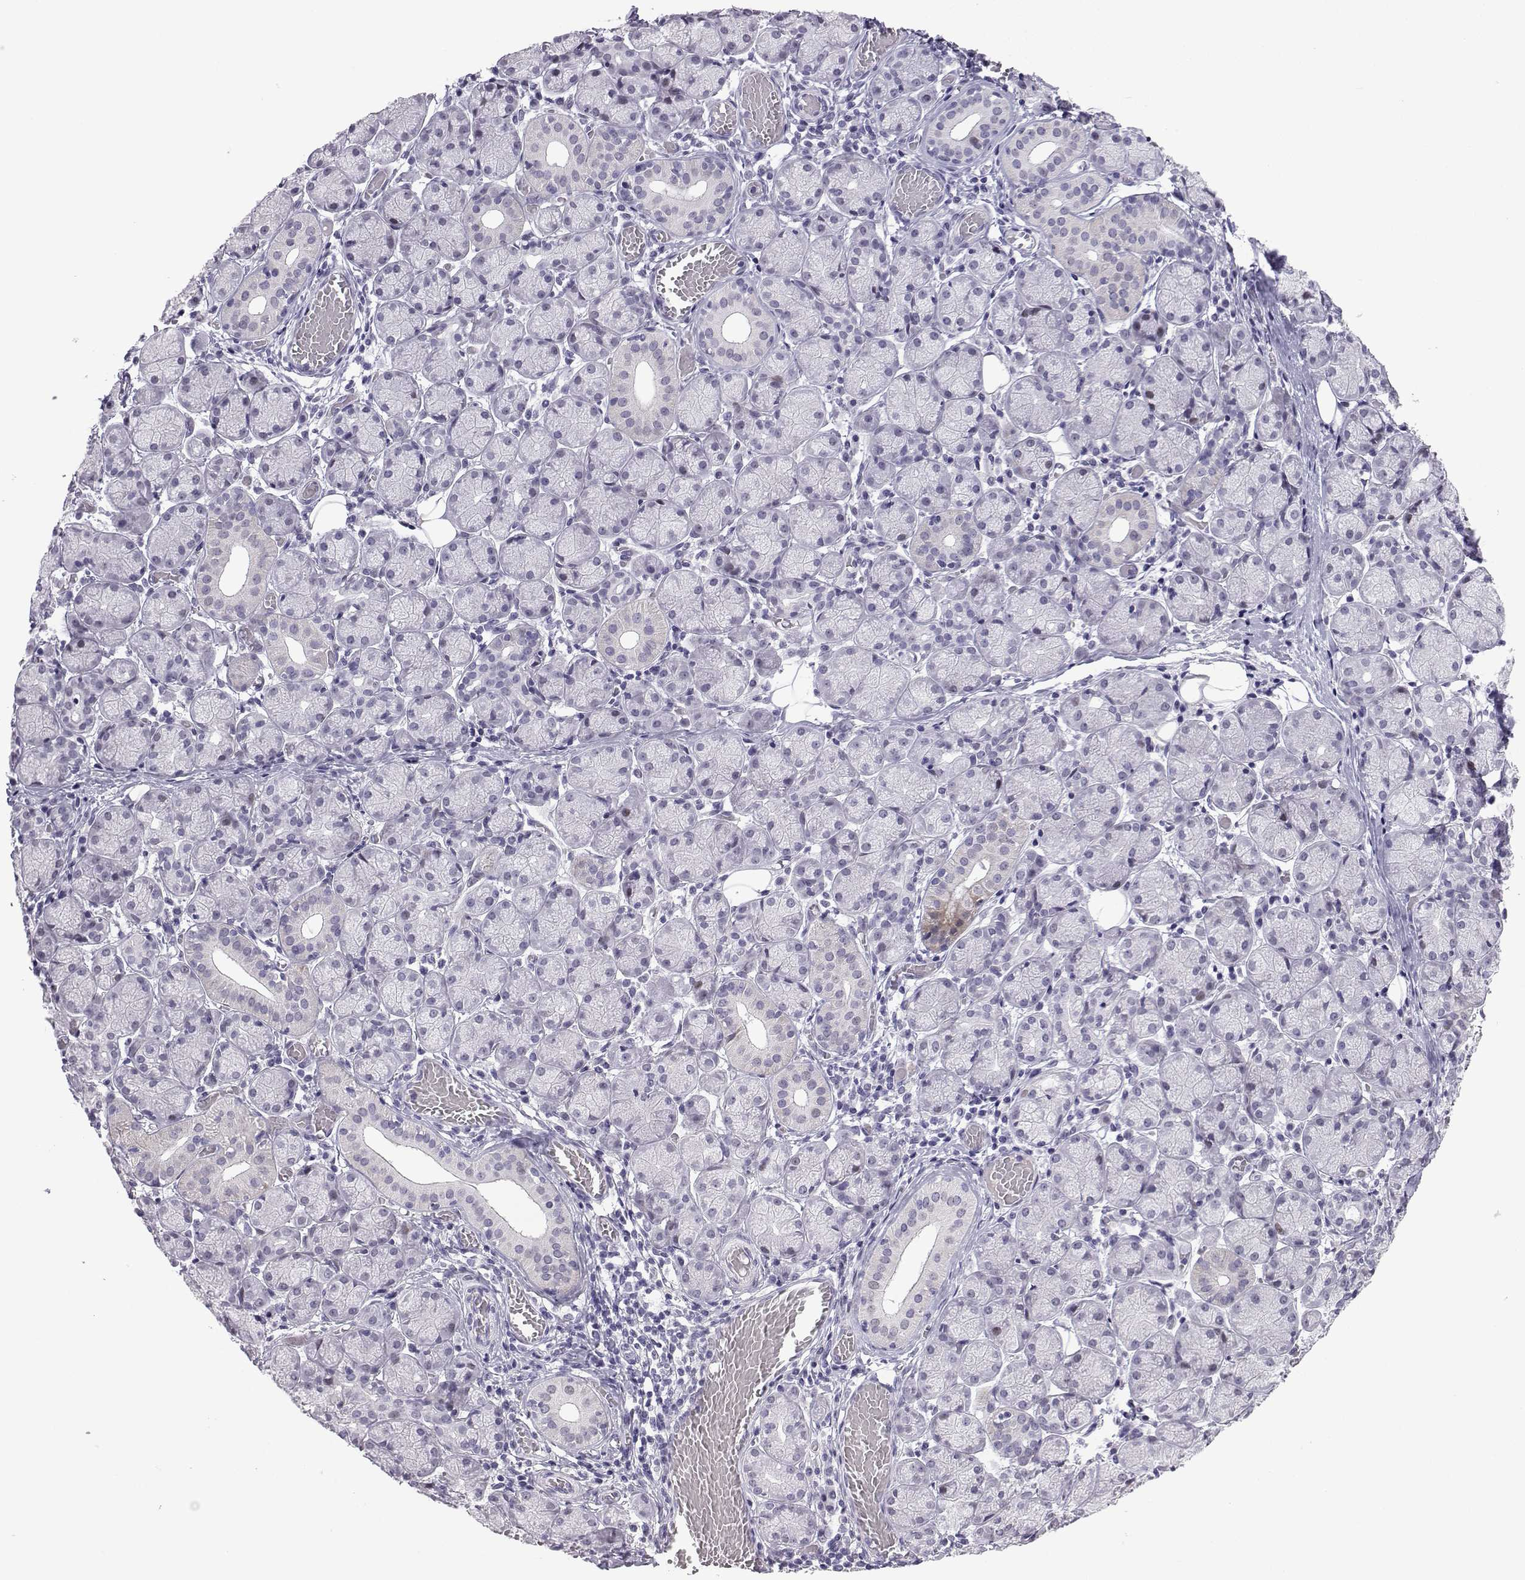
{"staining": {"intensity": "weak", "quantity": "<25%", "location": "cytoplasmic/membranous,nuclear"}, "tissue": "salivary gland", "cell_type": "Glandular cells", "image_type": "normal", "snomed": [{"axis": "morphology", "description": "Normal tissue, NOS"}, {"axis": "topography", "description": "Salivary gland"}, {"axis": "topography", "description": "Peripheral nerve tissue"}], "caption": "An image of human salivary gland is negative for staining in glandular cells. (DAB immunohistochemistry visualized using brightfield microscopy, high magnification).", "gene": "CFAP70", "patient": {"sex": "female", "age": 24}}